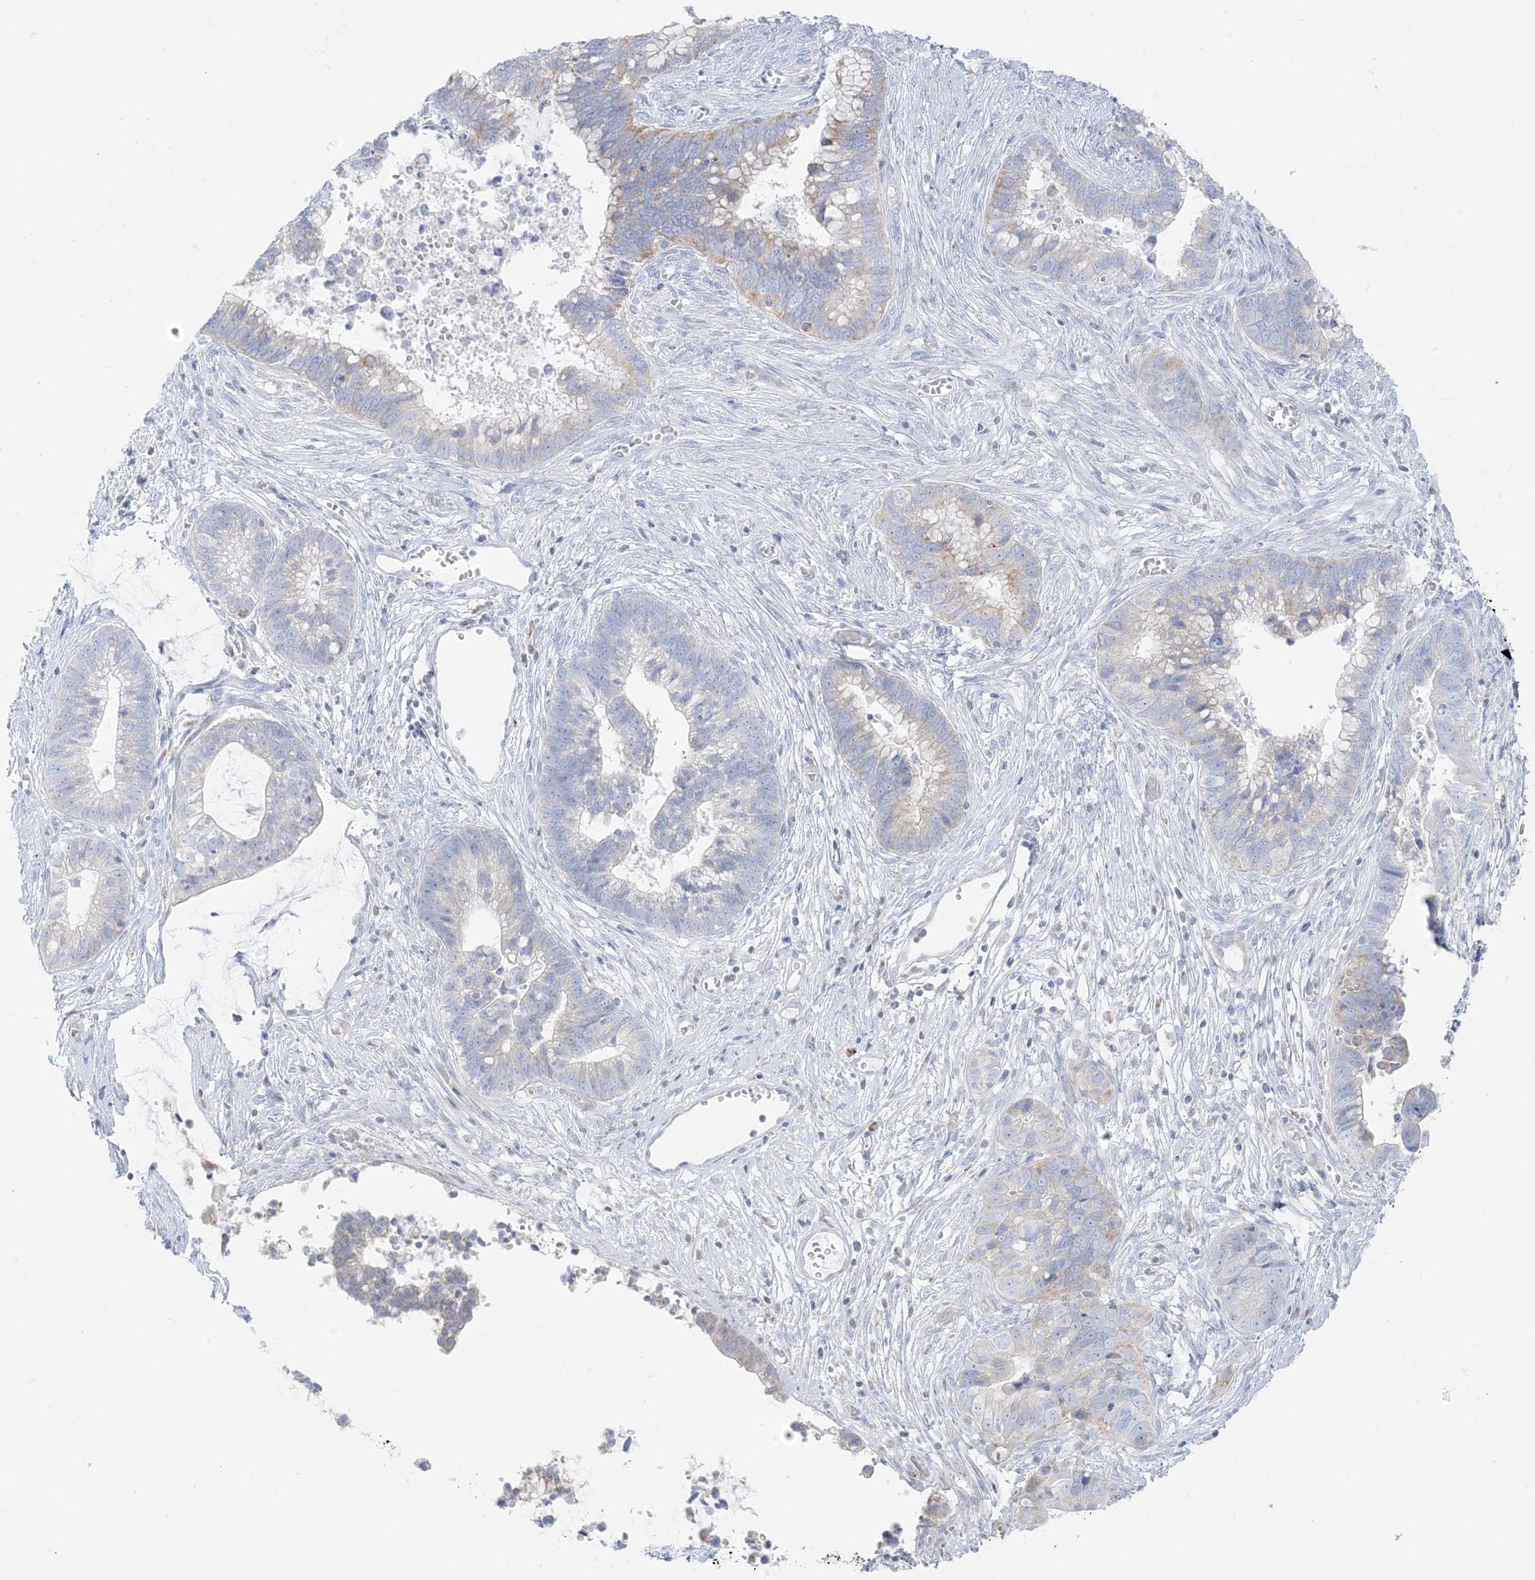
{"staining": {"intensity": "weak", "quantity": "<25%", "location": "cytoplasmic/membranous"}, "tissue": "cervical cancer", "cell_type": "Tumor cells", "image_type": "cancer", "snomed": [{"axis": "morphology", "description": "Adenocarcinoma, NOS"}, {"axis": "topography", "description": "Cervix"}], "caption": "Tumor cells are negative for protein expression in human cervical cancer.", "gene": "SLC26A3", "patient": {"sex": "female", "age": 44}}